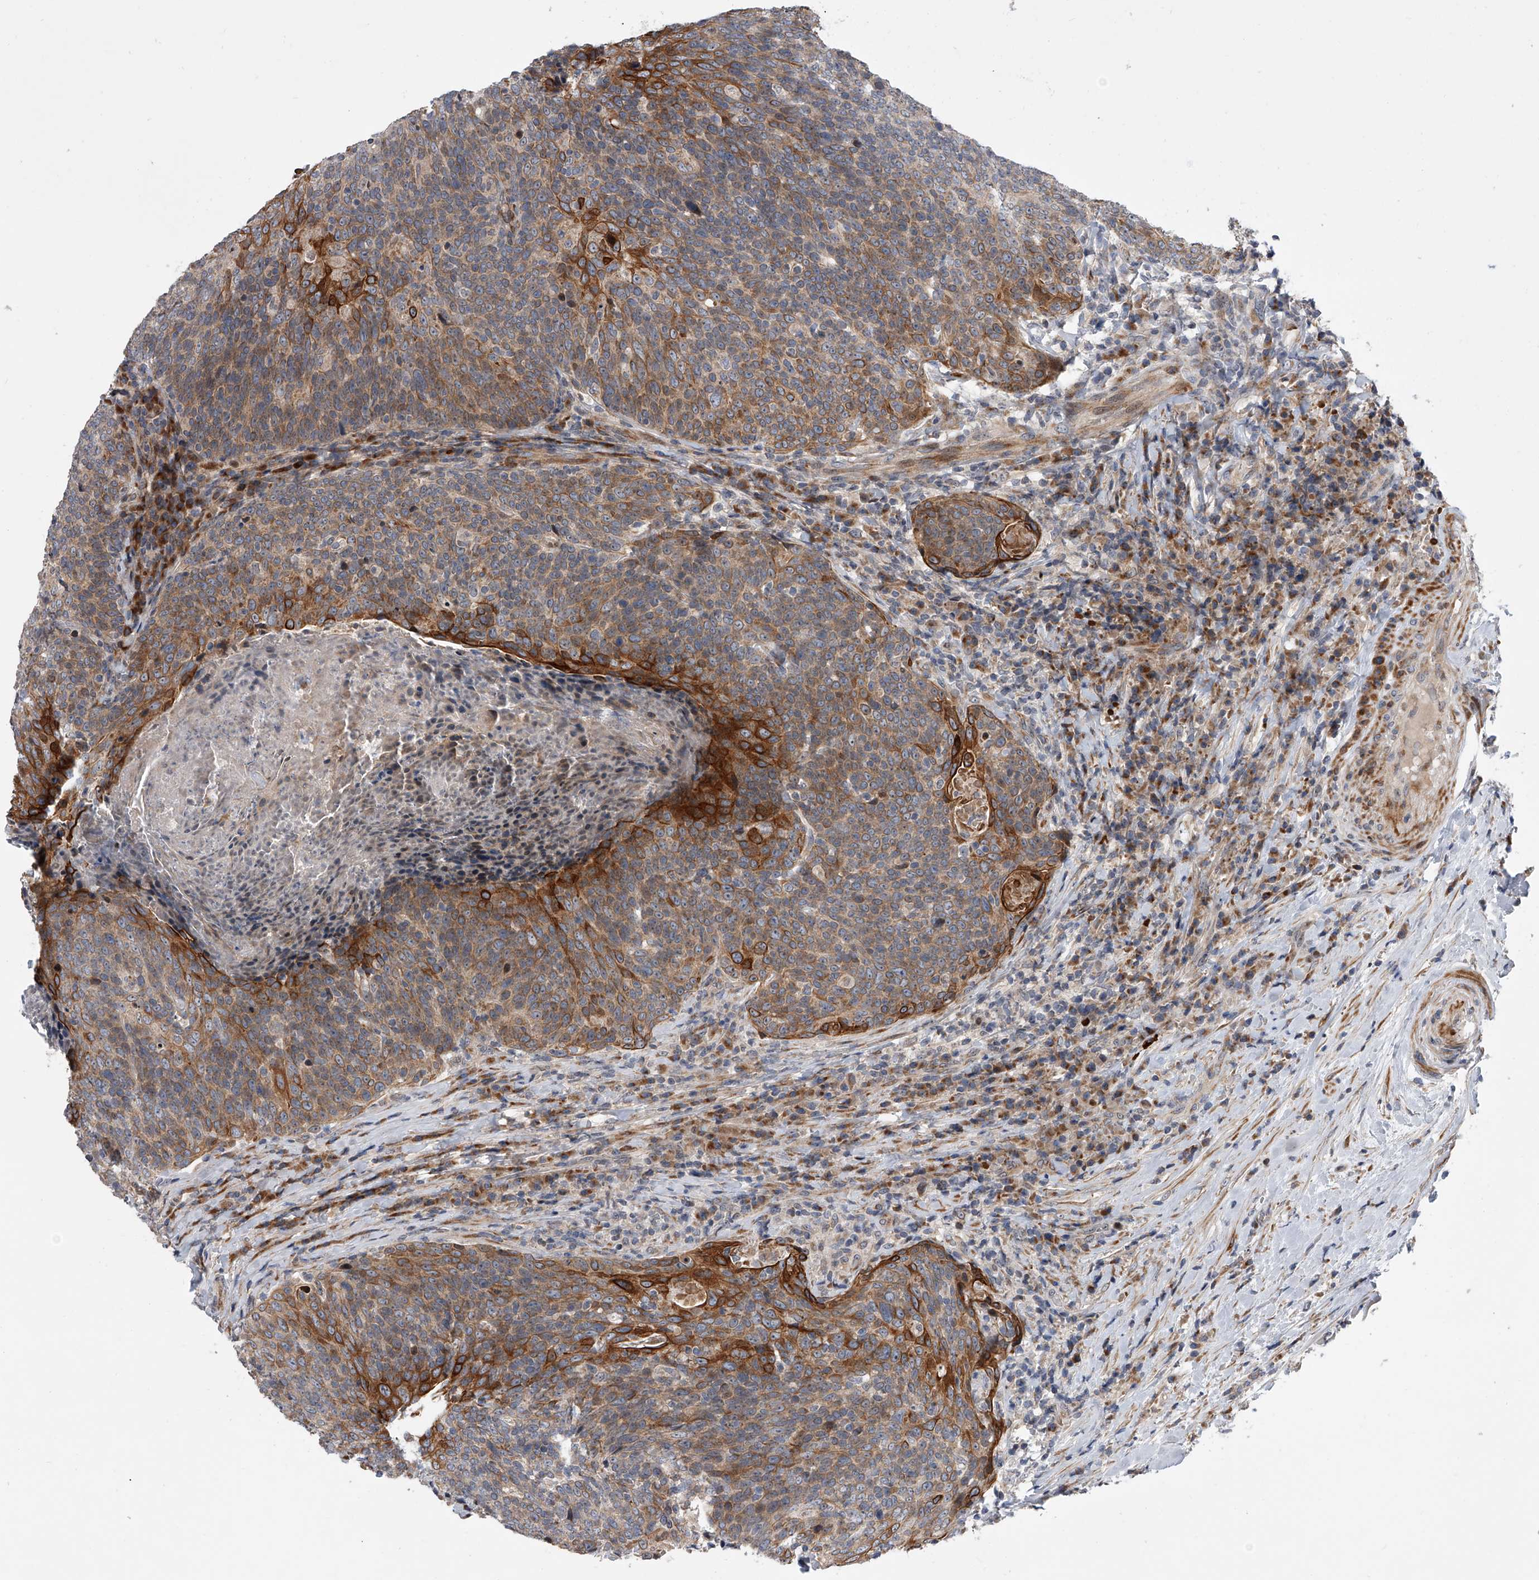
{"staining": {"intensity": "strong", "quantity": "25%-75%", "location": "cytoplasmic/membranous"}, "tissue": "head and neck cancer", "cell_type": "Tumor cells", "image_type": "cancer", "snomed": [{"axis": "morphology", "description": "Squamous cell carcinoma, NOS"}, {"axis": "morphology", "description": "Squamous cell carcinoma, metastatic, NOS"}, {"axis": "topography", "description": "Lymph node"}, {"axis": "topography", "description": "Head-Neck"}], "caption": "High-power microscopy captured an IHC histopathology image of head and neck metastatic squamous cell carcinoma, revealing strong cytoplasmic/membranous positivity in approximately 25%-75% of tumor cells.", "gene": "DLGAP2", "patient": {"sex": "male", "age": 62}}